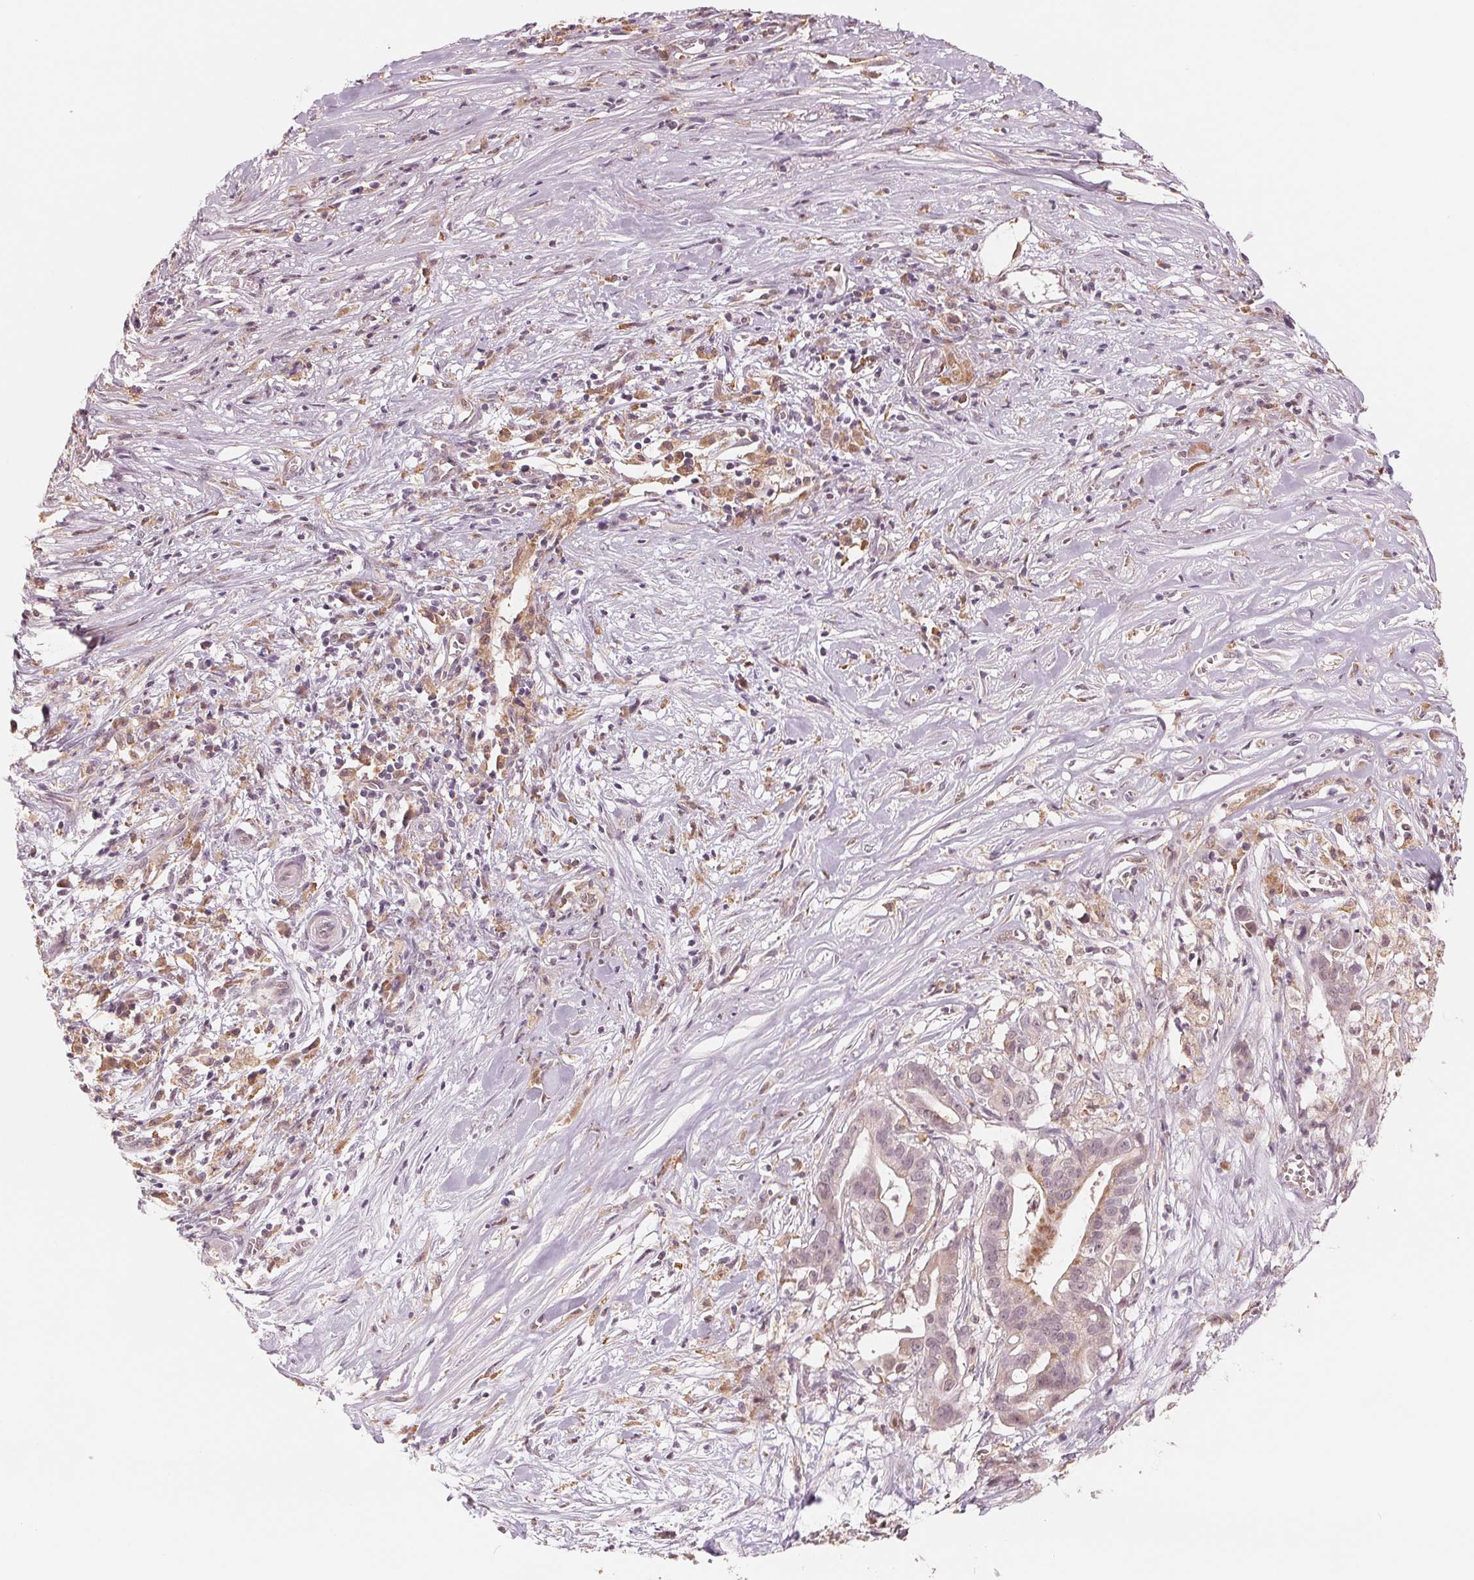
{"staining": {"intensity": "negative", "quantity": "none", "location": "none"}, "tissue": "pancreatic cancer", "cell_type": "Tumor cells", "image_type": "cancer", "snomed": [{"axis": "morphology", "description": "Adenocarcinoma, NOS"}, {"axis": "topography", "description": "Pancreas"}], "caption": "Immunohistochemistry image of neoplastic tissue: human adenocarcinoma (pancreatic) stained with DAB (3,3'-diaminobenzidine) exhibits no significant protein staining in tumor cells.", "gene": "IL9R", "patient": {"sex": "male", "age": 61}}